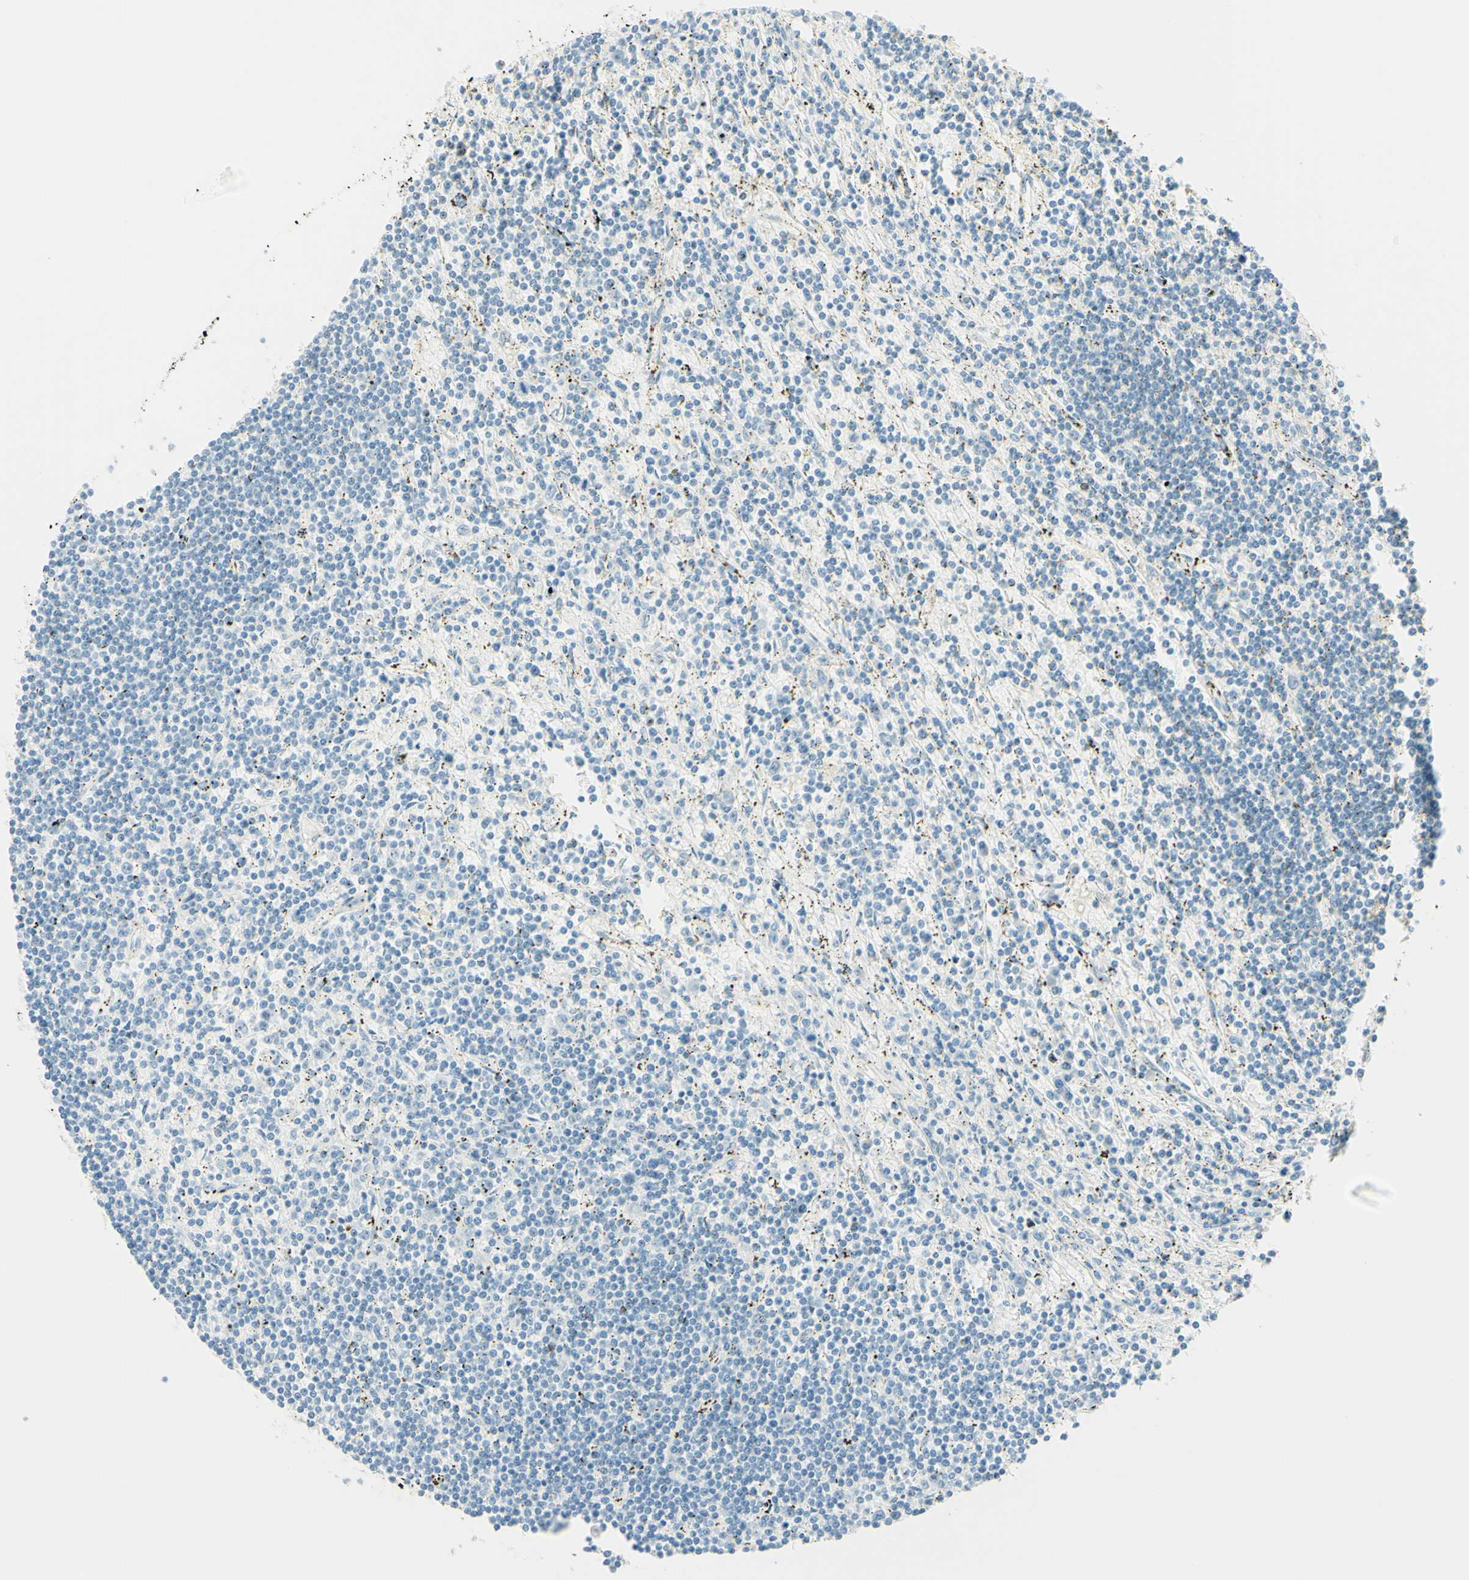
{"staining": {"intensity": "negative", "quantity": "none", "location": "none"}, "tissue": "lymphoma", "cell_type": "Tumor cells", "image_type": "cancer", "snomed": [{"axis": "morphology", "description": "Malignant lymphoma, non-Hodgkin's type, Low grade"}, {"axis": "topography", "description": "Spleen"}], "caption": "Malignant lymphoma, non-Hodgkin's type (low-grade) was stained to show a protein in brown. There is no significant positivity in tumor cells.", "gene": "TMEM132D", "patient": {"sex": "male", "age": 76}}